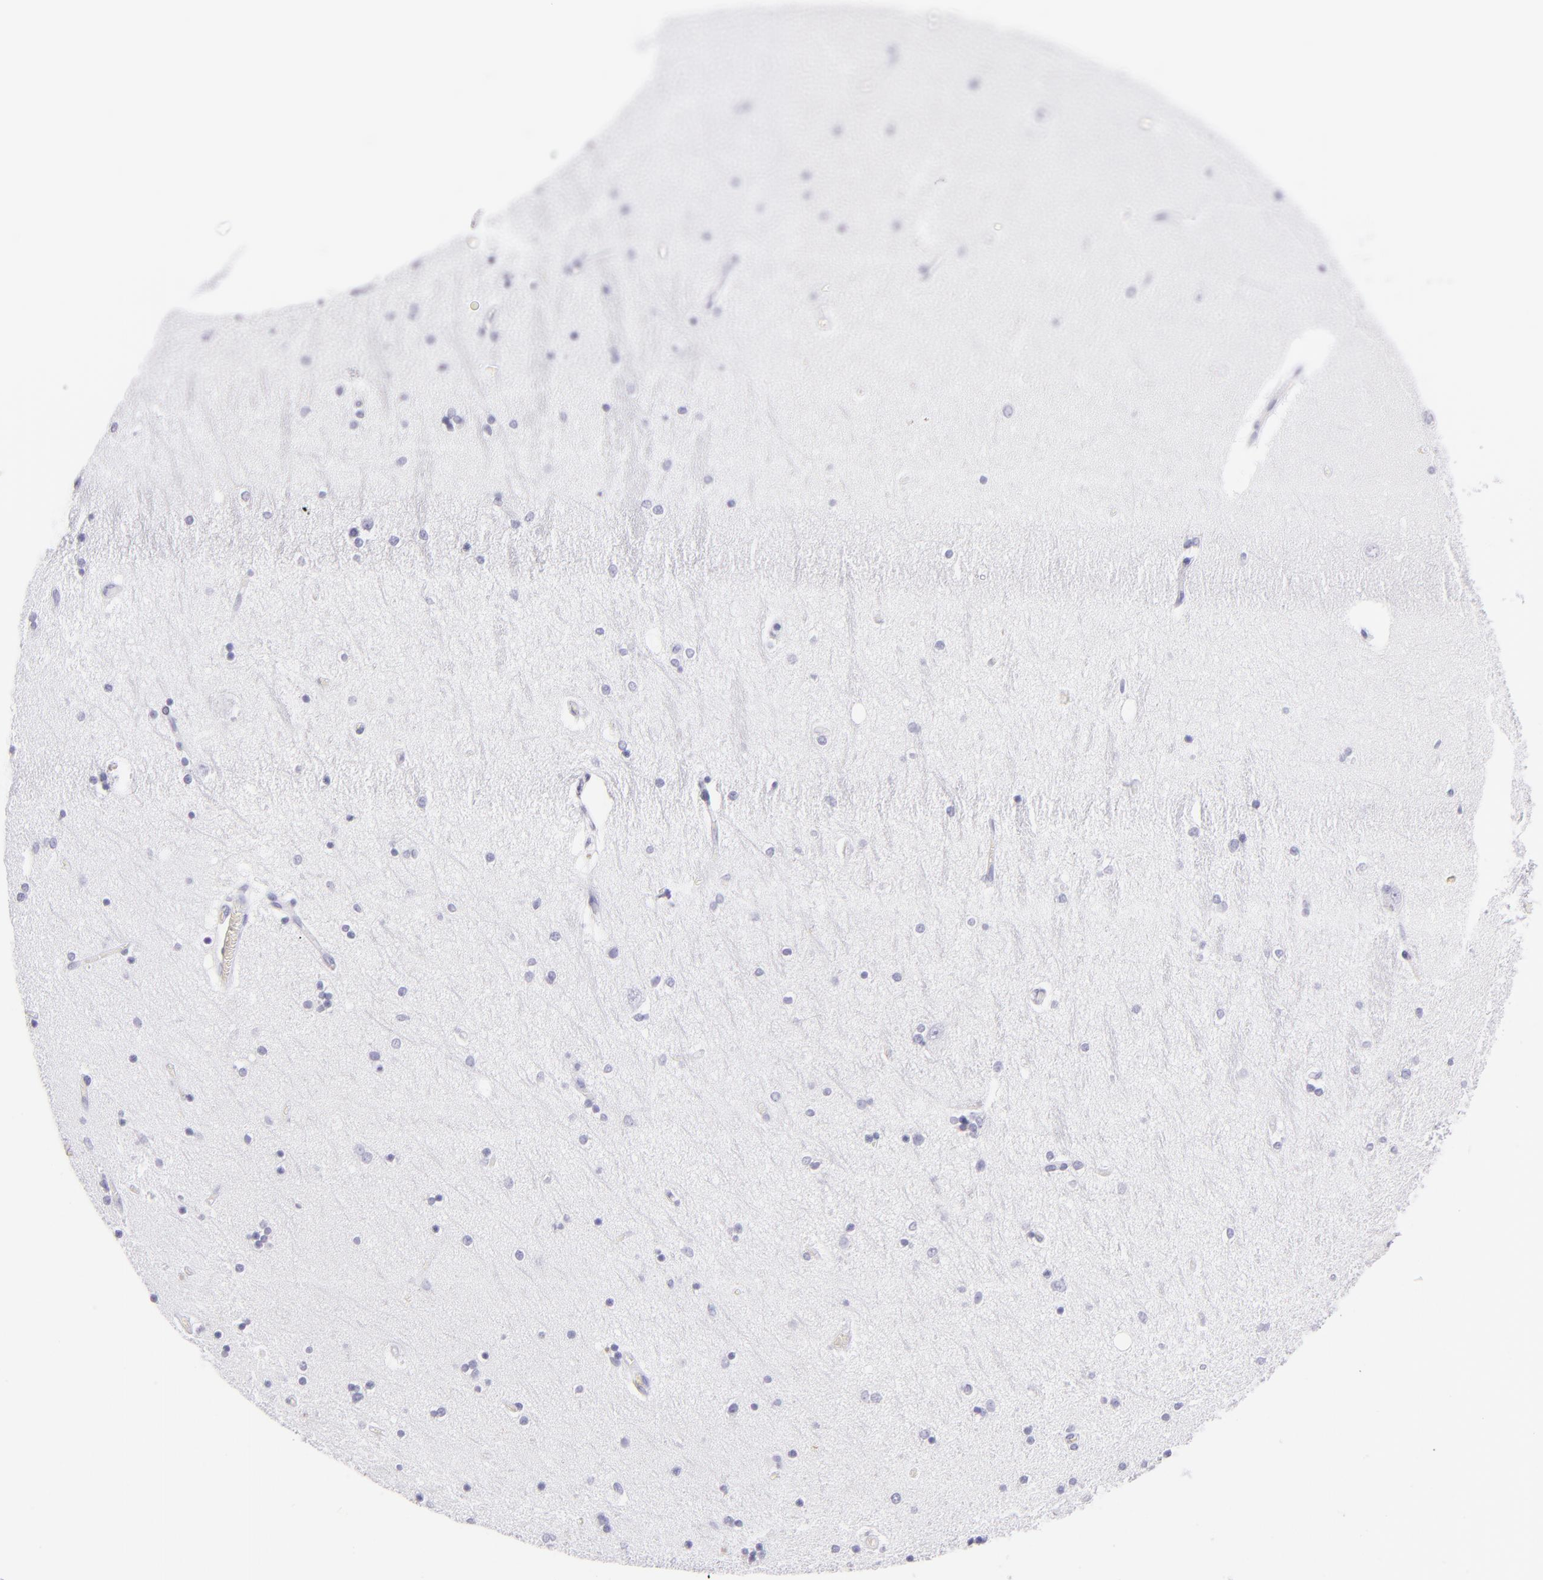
{"staining": {"intensity": "negative", "quantity": "none", "location": "none"}, "tissue": "hippocampus", "cell_type": "Glial cells", "image_type": "normal", "snomed": [{"axis": "morphology", "description": "Normal tissue, NOS"}, {"axis": "topography", "description": "Hippocampus"}], "caption": "This is an immunohistochemistry image of benign human hippocampus. There is no positivity in glial cells.", "gene": "PRPH", "patient": {"sex": "female", "age": 54}}